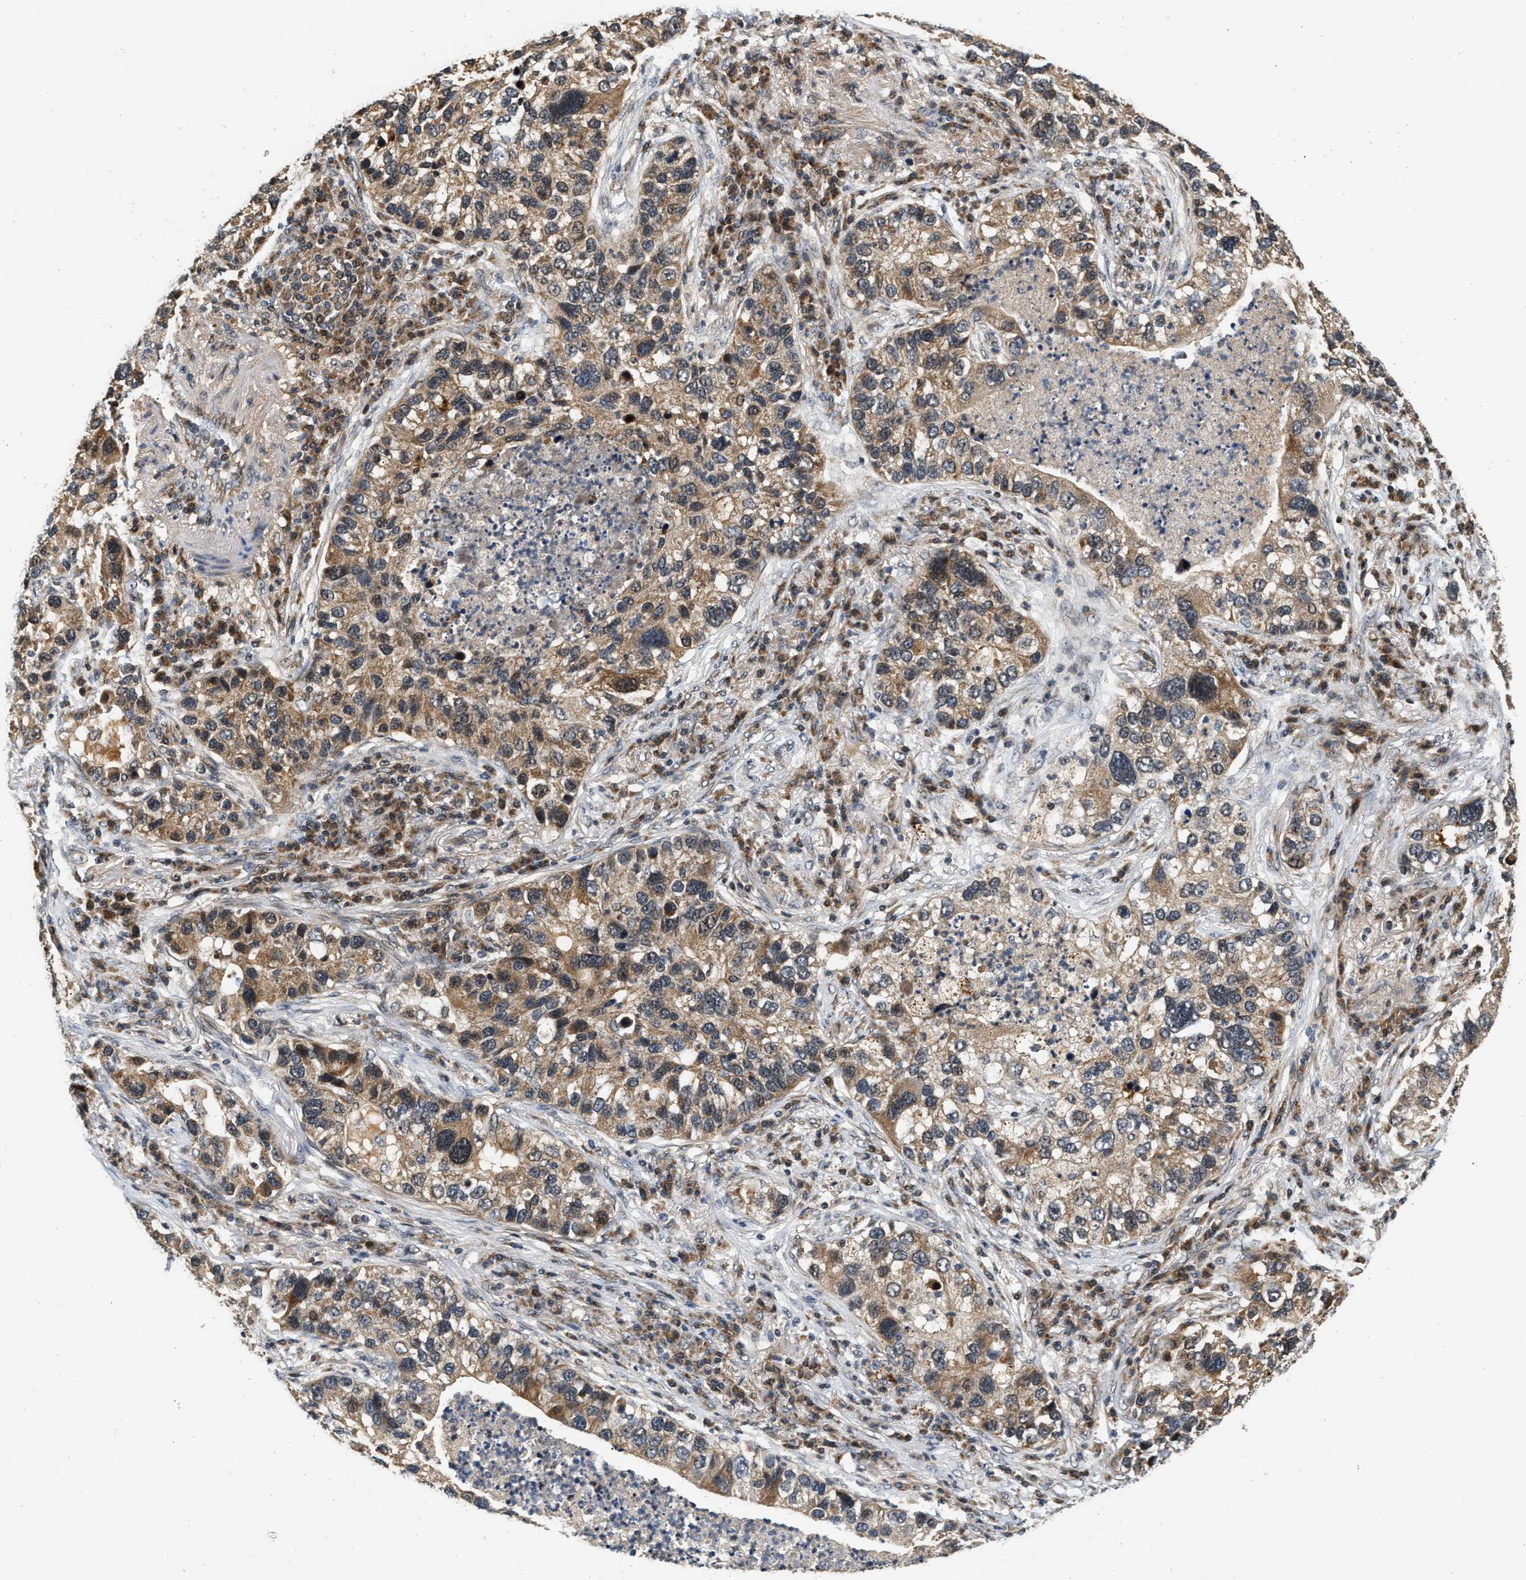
{"staining": {"intensity": "moderate", "quantity": ">75%", "location": "cytoplasmic/membranous"}, "tissue": "lung cancer", "cell_type": "Tumor cells", "image_type": "cancer", "snomed": [{"axis": "morphology", "description": "Normal tissue, NOS"}, {"axis": "morphology", "description": "Adenocarcinoma, NOS"}, {"axis": "topography", "description": "Bronchus"}, {"axis": "topography", "description": "Lung"}], "caption": "Protein staining of lung cancer (adenocarcinoma) tissue reveals moderate cytoplasmic/membranous positivity in about >75% of tumor cells. Using DAB (3,3'-diaminobenzidine) (brown) and hematoxylin (blue) stains, captured at high magnification using brightfield microscopy.", "gene": "EXTL2", "patient": {"sex": "male", "age": 54}}